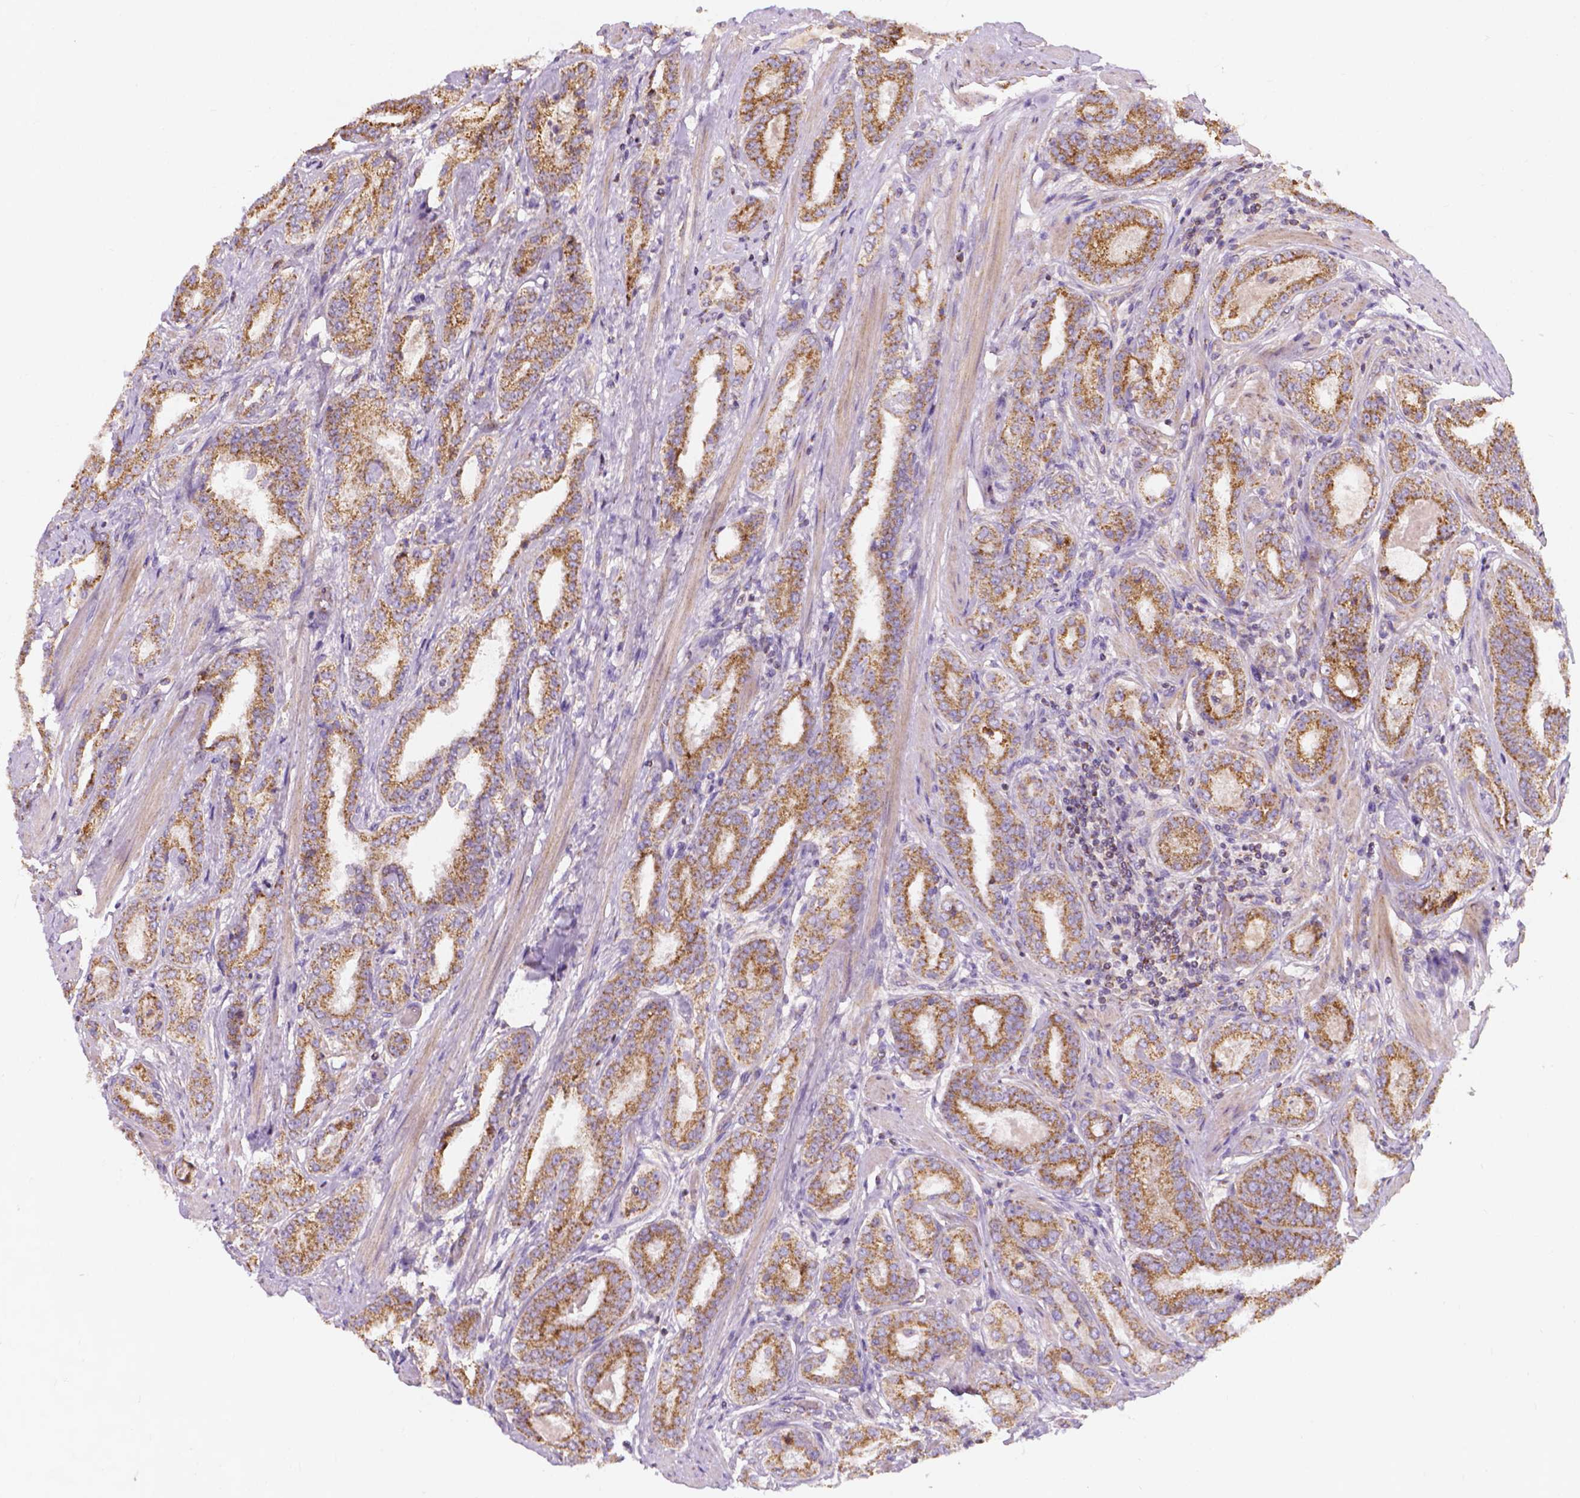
{"staining": {"intensity": "moderate", "quantity": ">75%", "location": "cytoplasmic/membranous"}, "tissue": "prostate cancer", "cell_type": "Tumor cells", "image_type": "cancer", "snomed": [{"axis": "morphology", "description": "Adenocarcinoma, High grade"}, {"axis": "topography", "description": "Prostate"}], "caption": "Approximately >75% of tumor cells in adenocarcinoma (high-grade) (prostate) display moderate cytoplasmic/membranous protein staining as visualized by brown immunohistochemical staining.", "gene": "SNCAIP", "patient": {"sex": "male", "age": 63}}